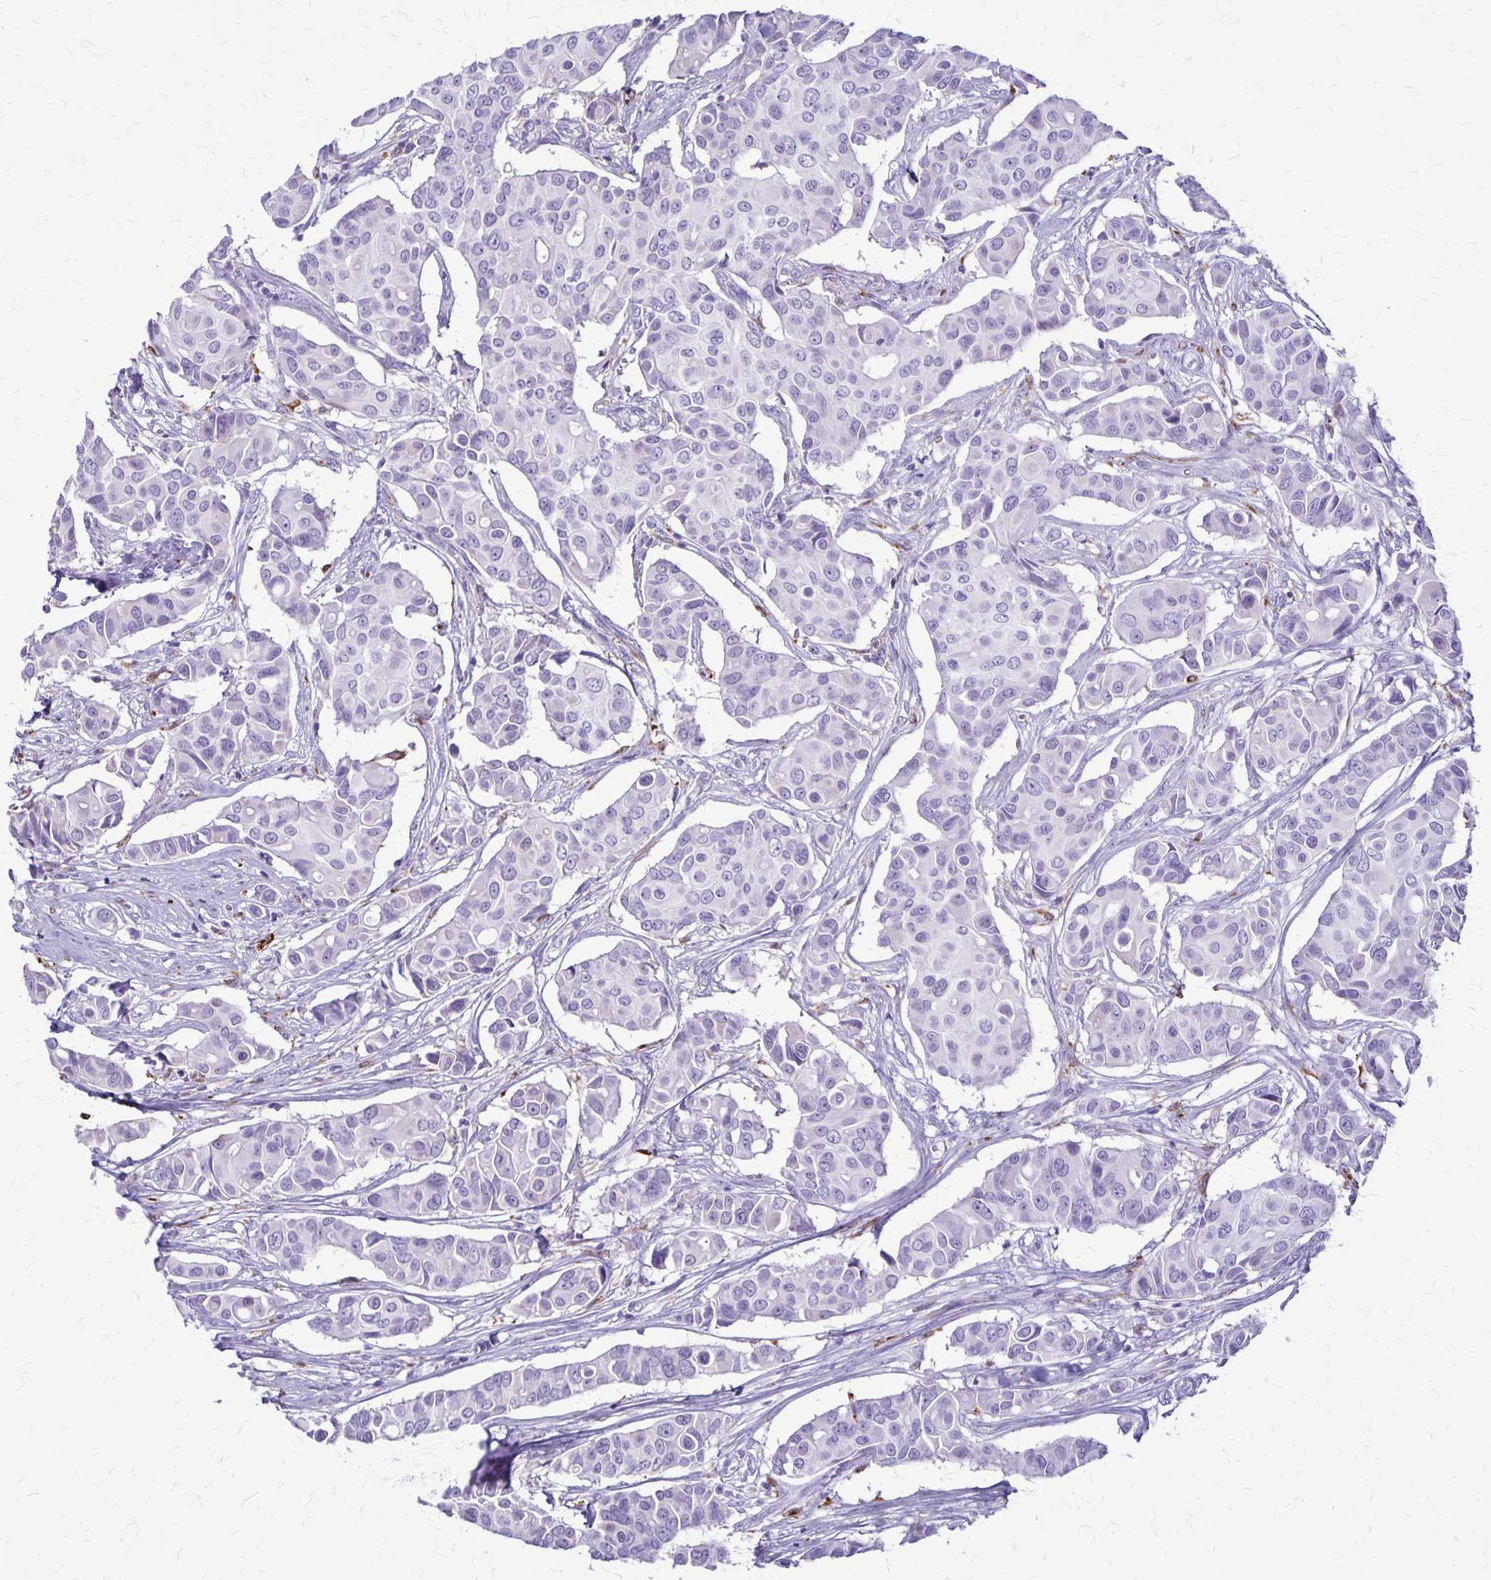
{"staining": {"intensity": "negative", "quantity": "none", "location": "none"}, "tissue": "breast cancer", "cell_type": "Tumor cells", "image_type": "cancer", "snomed": [{"axis": "morphology", "description": "Normal tissue, NOS"}, {"axis": "morphology", "description": "Duct carcinoma"}, {"axis": "topography", "description": "Skin"}, {"axis": "topography", "description": "Breast"}], "caption": "High magnification brightfield microscopy of breast cancer (infiltrating ductal carcinoma) stained with DAB (3,3'-diaminobenzidine) (brown) and counterstained with hematoxylin (blue): tumor cells show no significant positivity. (DAB IHC, high magnification).", "gene": "RTN1", "patient": {"sex": "female", "age": 54}}